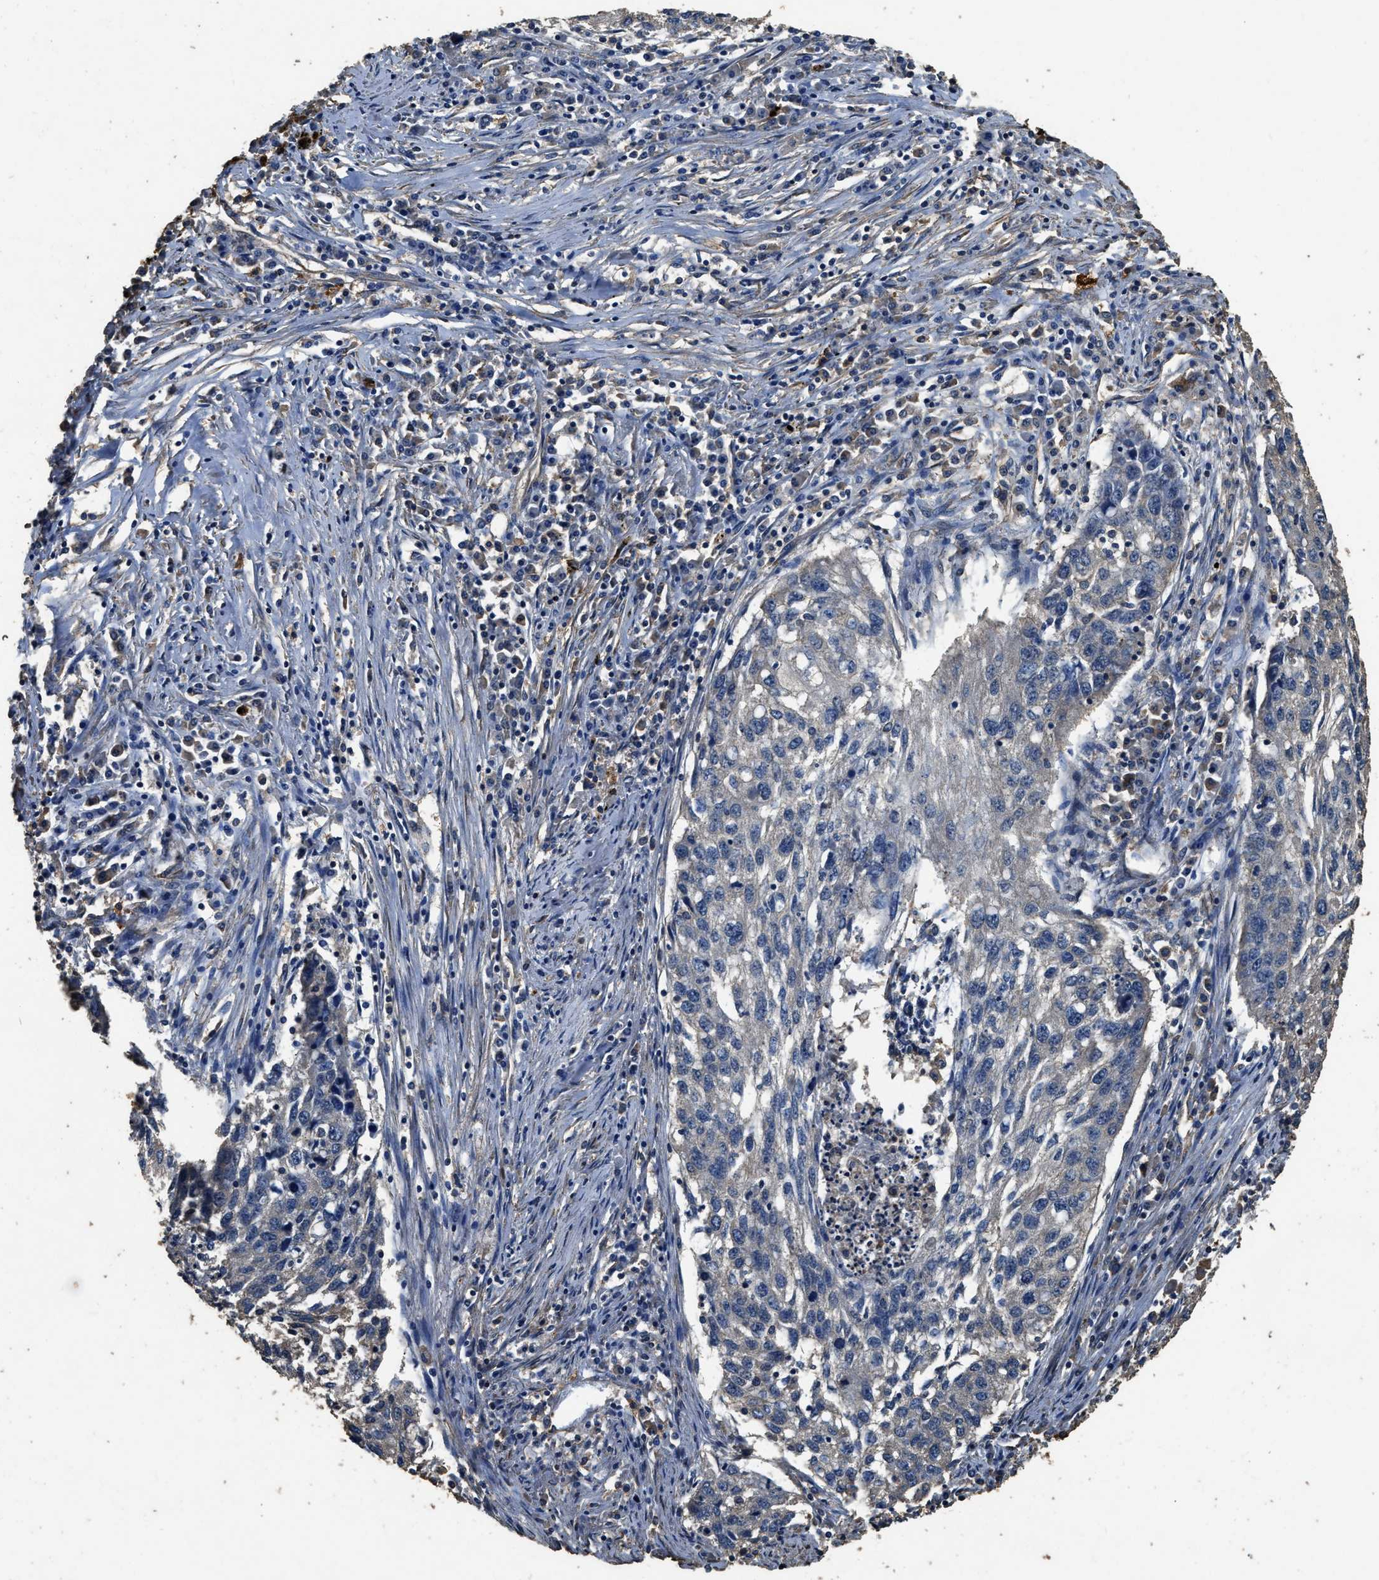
{"staining": {"intensity": "negative", "quantity": "none", "location": "none"}, "tissue": "lung cancer", "cell_type": "Tumor cells", "image_type": "cancer", "snomed": [{"axis": "morphology", "description": "Squamous cell carcinoma, NOS"}, {"axis": "topography", "description": "Lung"}], "caption": "Tumor cells show no significant protein staining in lung squamous cell carcinoma.", "gene": "MIB1", "patient": {"sex": "female", "age": 63}}